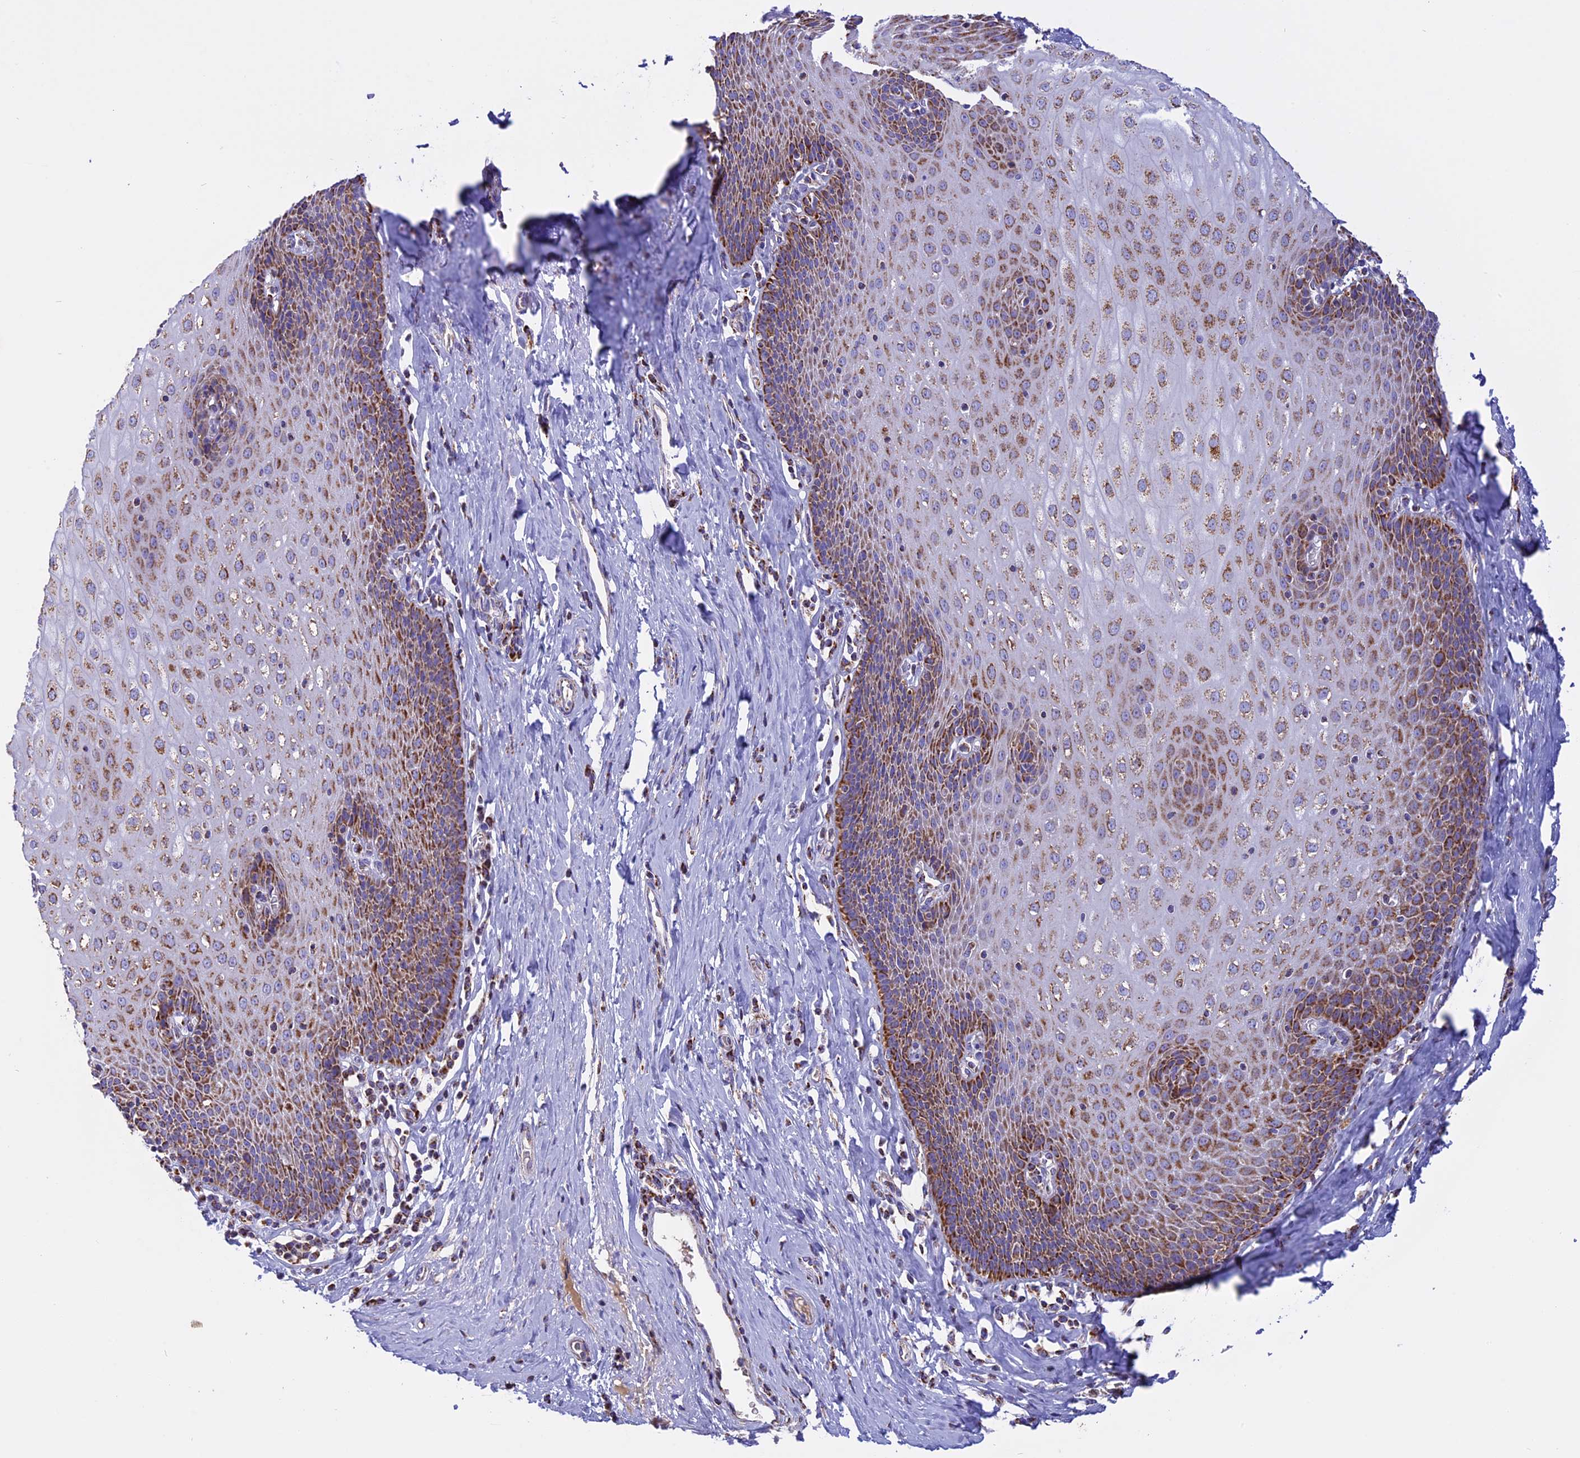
{"staining": {"intensity": "strong", "quantity": ">75%", "location": "cytoplasmic/membranous"}, "tissue": "esophagus", "cell_type": "Squamous epithelial cells", "image_type": "normal", "snomed": [{"axis": "morphology", "description": "Normal tissue, NOS"}, {"axis": "topography", "description": "Esophagus"}], "caption": "The image shows a brown stain indicating the presence of a protein in the cytoplasmic/membranous of squamous epithelial cells in esophagus. (DAB IHC with brightfield microscopy, high magnification).", "gene": "KCNG1", "patient": {"sex": "female", "age": 61}}